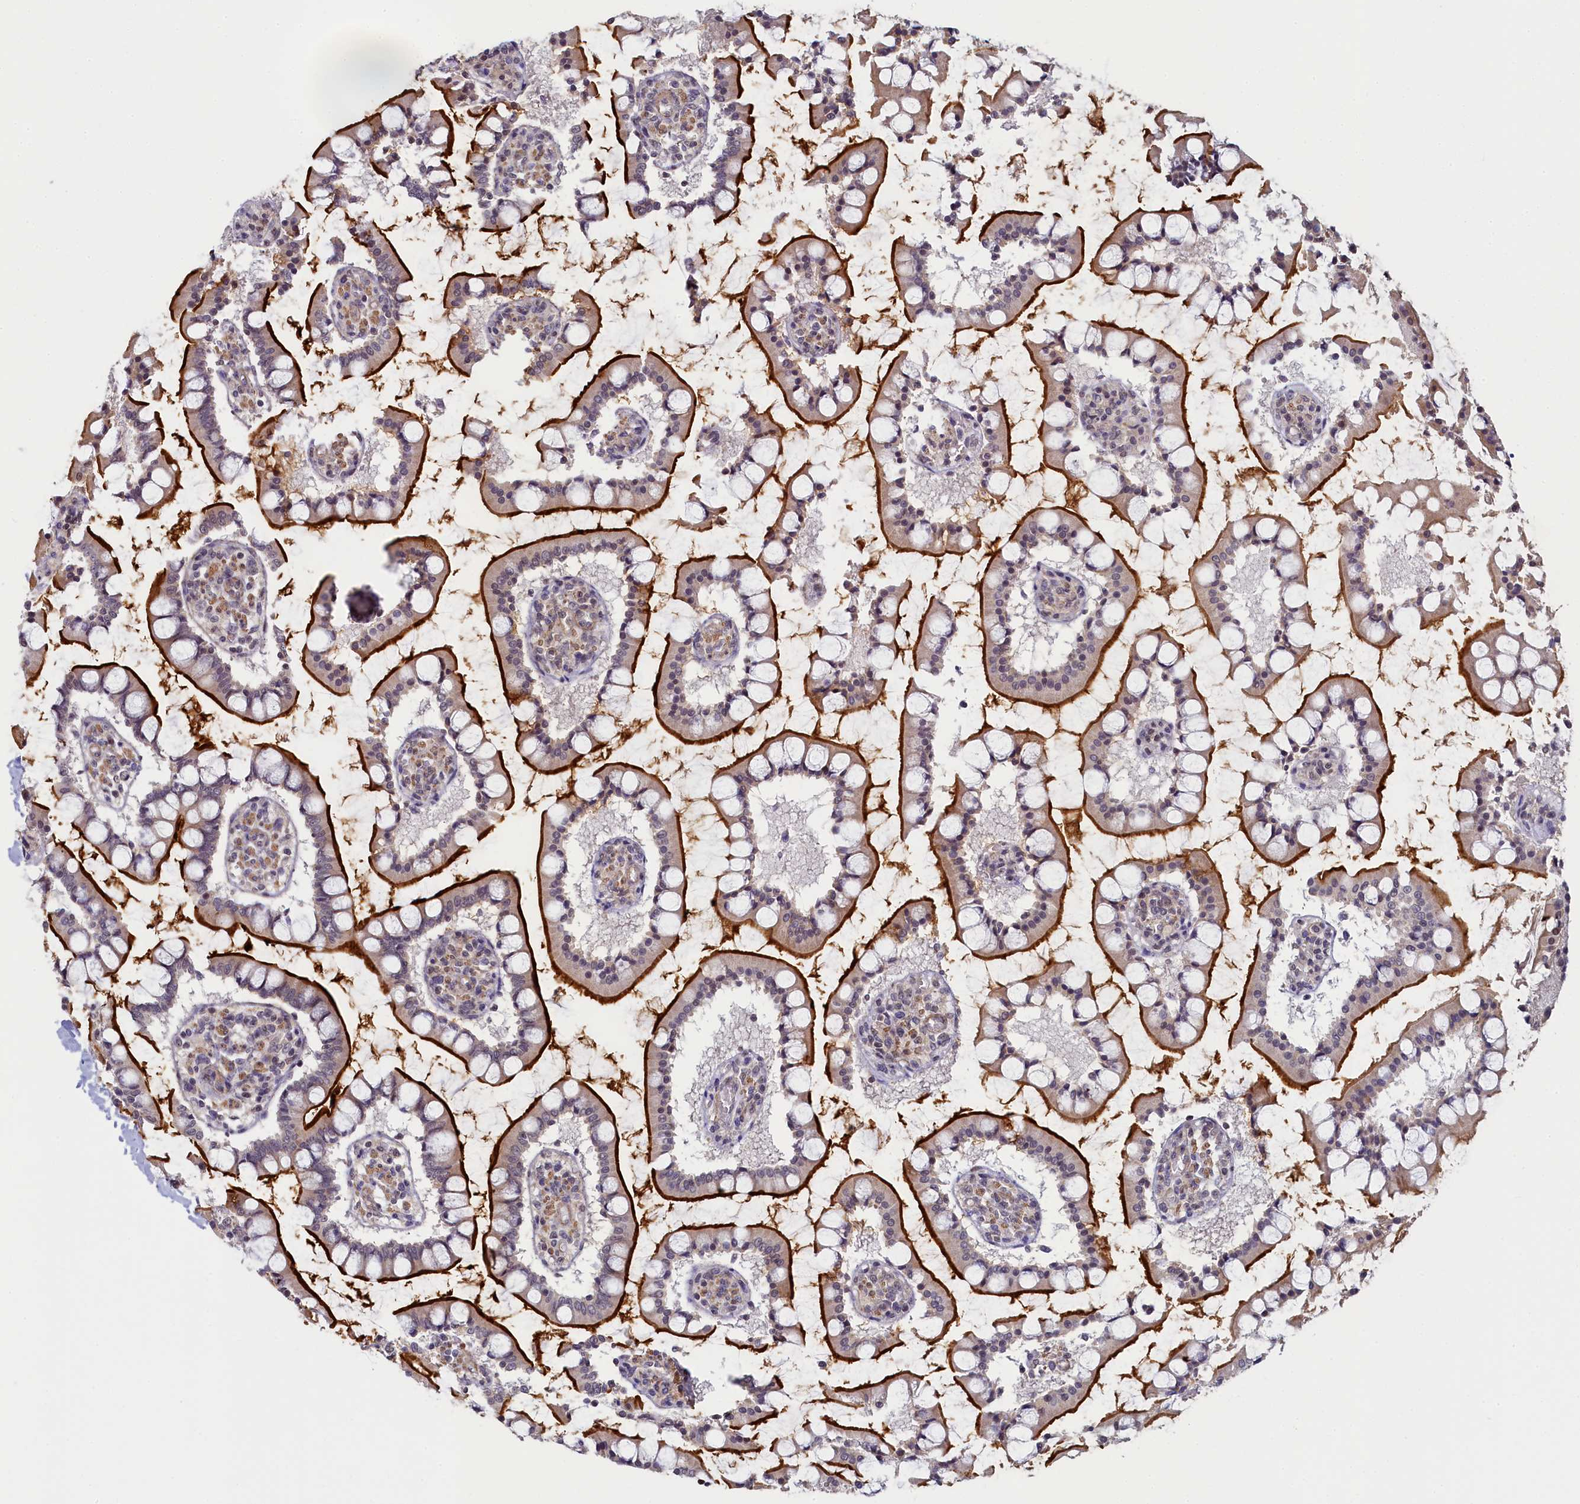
{"staining": {"intensity": "strong", "quantity": "25%-75%", "location": "cytoplasmic/membranous,nuclear"}, "tissue": "small intestine", "cell_type": "Glandular cells", "image_type": "normal", "snomed": [{"axis": "morphology", "description": "Normal tissue, NOS"}, {"axis": "topography", "description": "Small intestine"}], "caption": "Strong cytoplasmic/membranous,nuclear expression for a protein is seen in approximately 25%-75% of glandular cells of normal small intestine using immunohistochemistry.", "gene": "INTS14", "patient": {"sex": "male", "age": 52}}